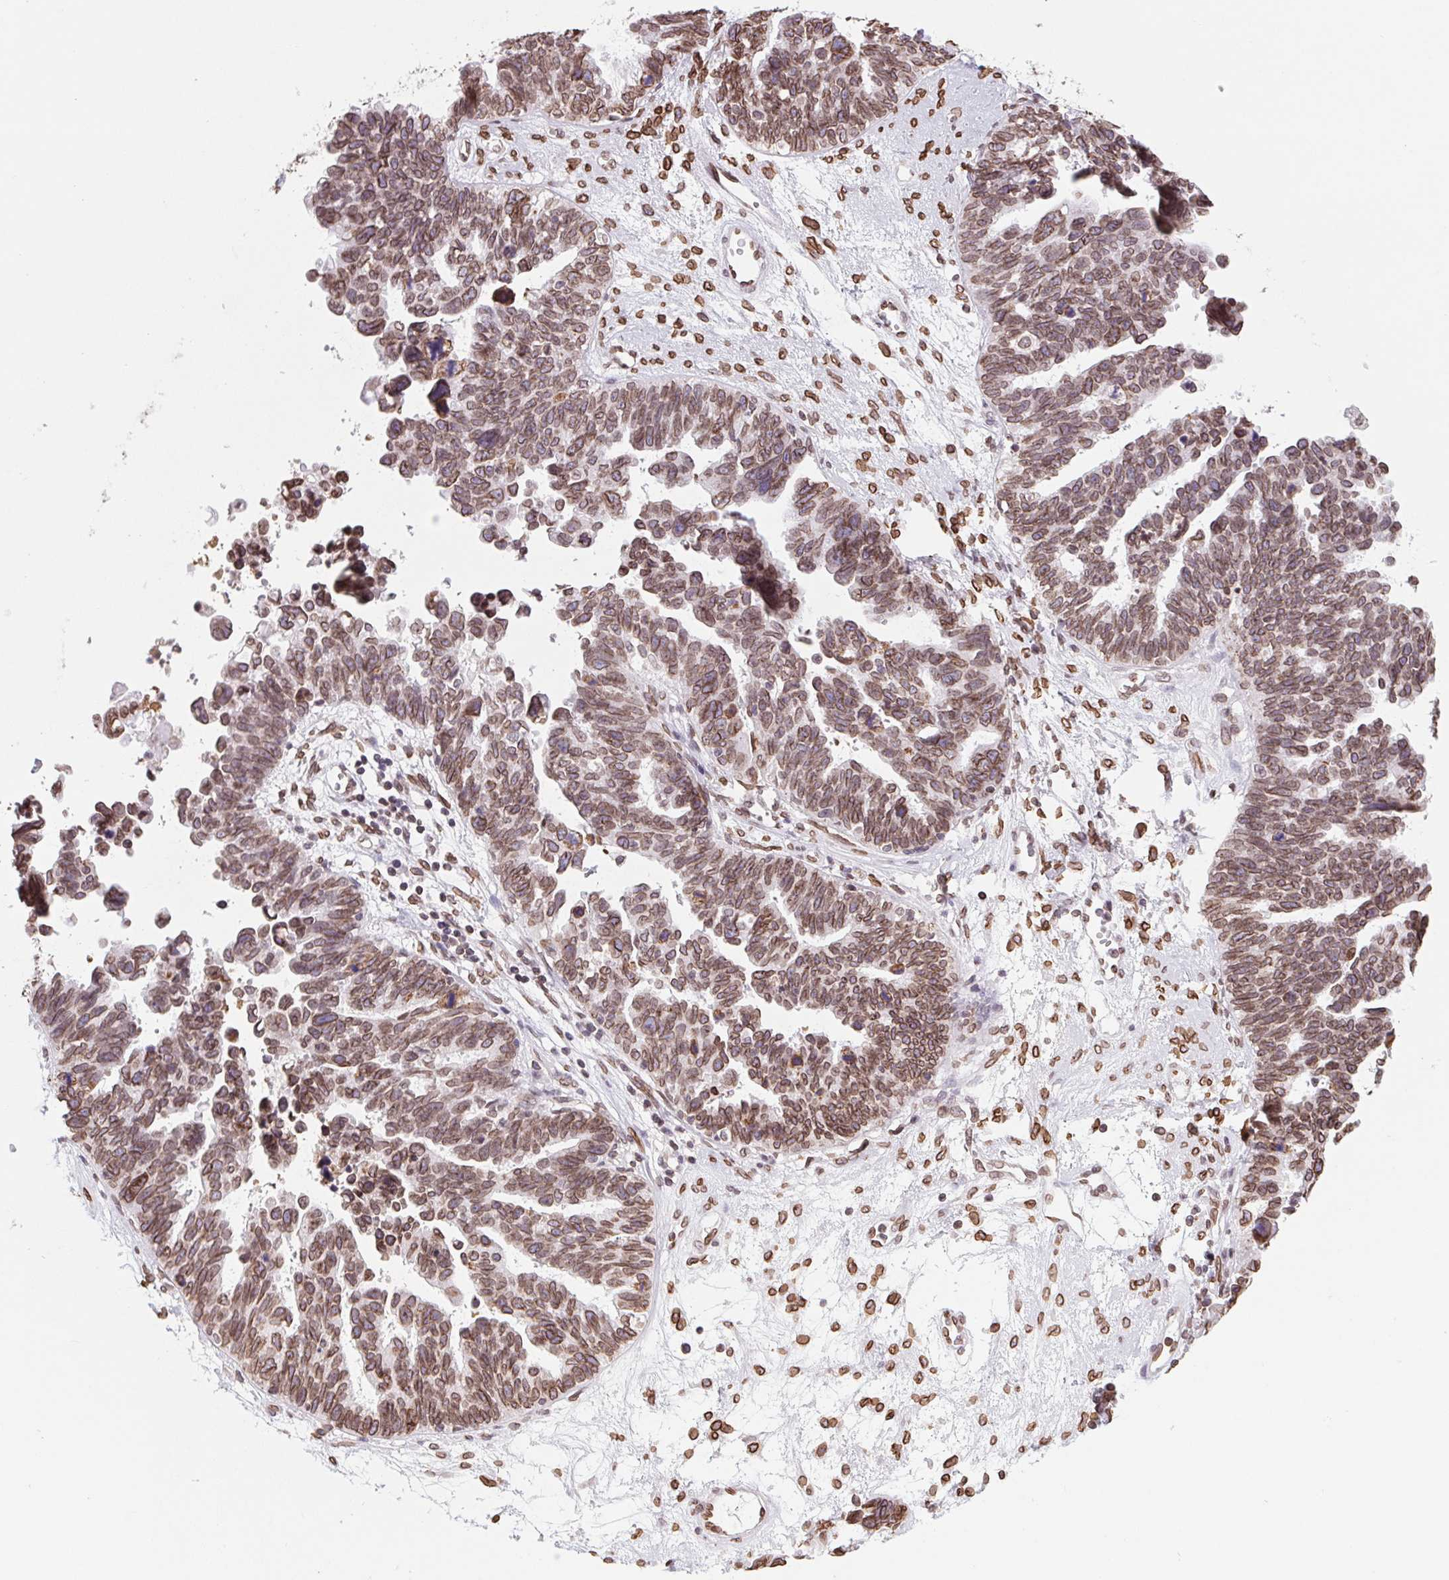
{"staining": {"intensity": "moderate", "quantity": ">75%", "location": "cytoplasmic/membranous,nuclear"}, "tissue": "ovarian cancer", "cell_type": "Tumor cells", "image_type": "cancer", "snomed": [{"axis": "morphology", "description": "Cystadenocarcinoma, serous, NOS"}, {"axis": "topography", "description": "Ovary"}], "caption": "Approximately >75% of tumor cells in human serous cystadenocarcinoma (ovarian) exhibit moderate cytoplasmic/membranous and nuclear protein expression as visualized by brown immunohistochemical staining.", "gene": "LMNB2", "patient": {"sex": "female", "age": 60}}